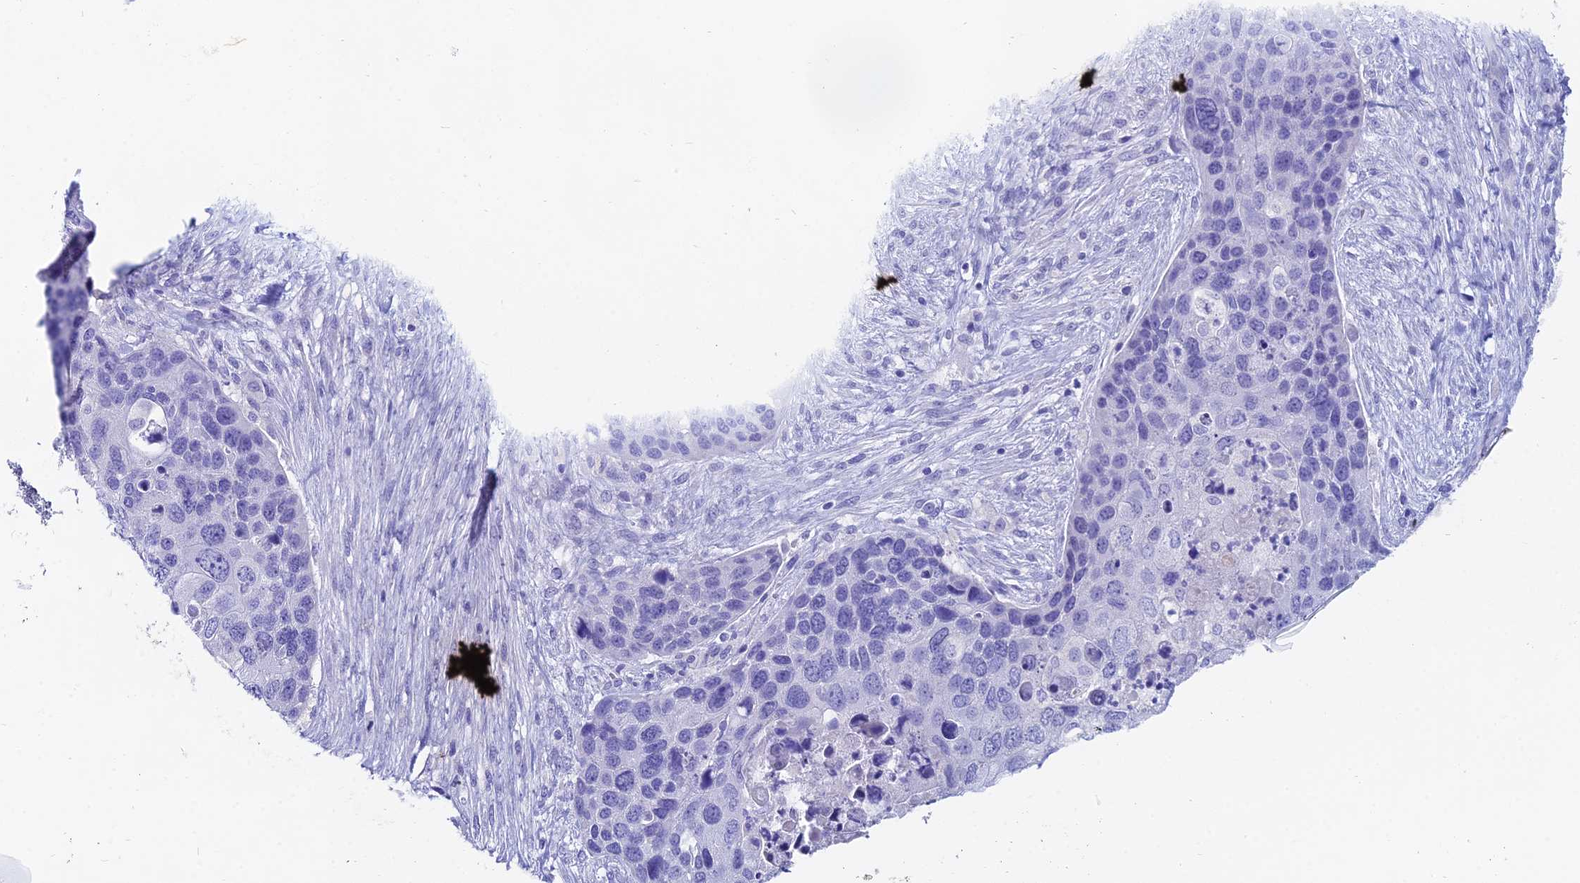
{"staining": {"intensity": "negative", "quantity": "none", "location": "none"}, "tissue": "skin cancer", "cell_type": "Tumor cells", "image_type": "cancer", "snomed": [{"axis": "morphology", "description": "Basal cell carcinoma"}, {"axis": "topography", "description": "Skin"}], "caption": "Skin basal cell carcinoma was stained to show a protein in brown. There is no significant staining in tumor cells. (DAB (3,3'-diaminobenzidine) immunohistochemistry (IHC) visualized using brightfield microscopy, high magnification).", "gene": "WDR43", "patient": {"sex": "female", "age": 74}}